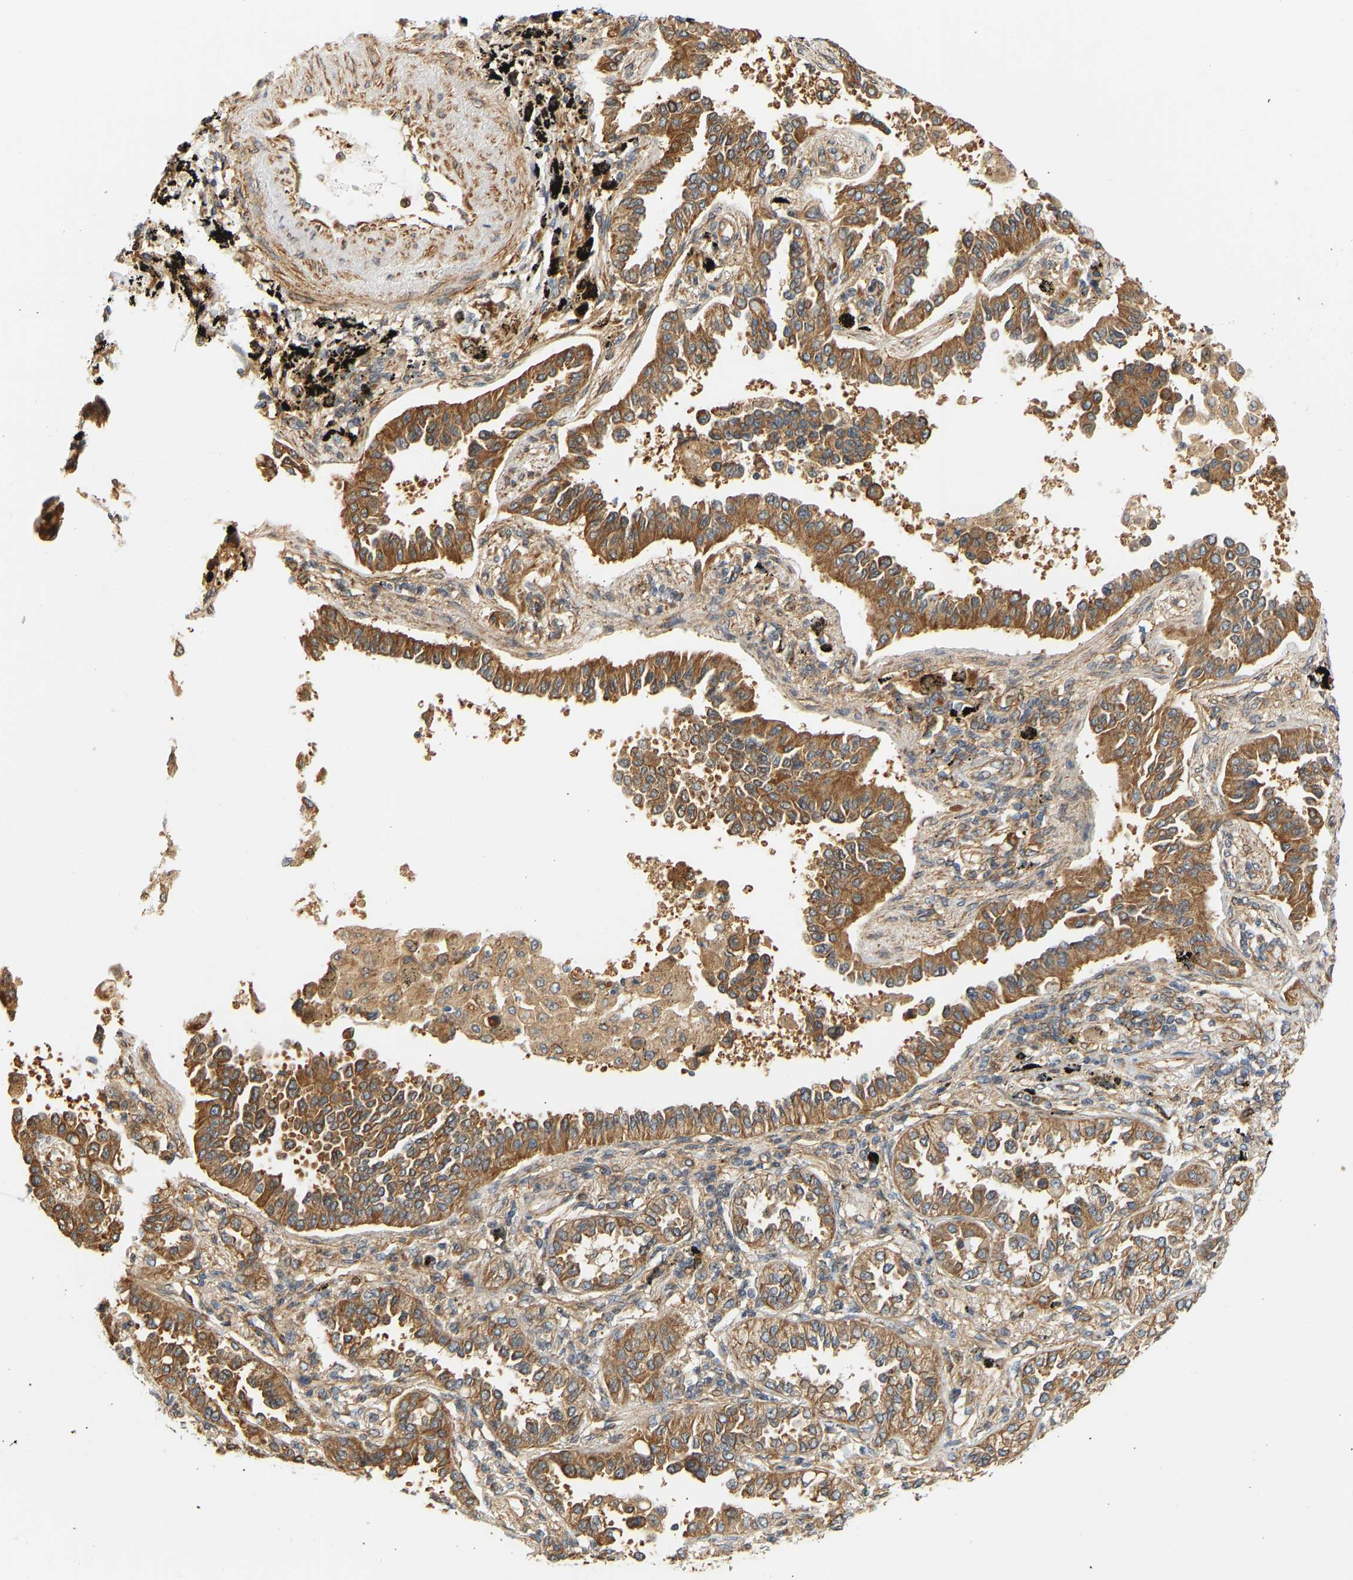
{"staining": {"intensity": "moderate", "quantity": ">75%", "location": "cytoplasmic/membranous"}, "tissue": "lung cancer", "cell_type": "Tumor cells", "image_type": "cancer", "snomed": [{"axis": "morphology", "description": "Normal tissue, NOS"}, {"axis": "morphology", "description": "Adenocarcinoma, NOS"}, {"axis": "topography", "description": "Lung"}], "caption": "Adenocarcinoma (lung) stained with DAB (3,3'-diaminobenzidine) immunohistochemistry displays medium levels of moderate cytoplasmic/membranous staining in approximately >75% of tumor cells.", "gene": "CEP57", "patient": {"sex": "male", "age": 59}}